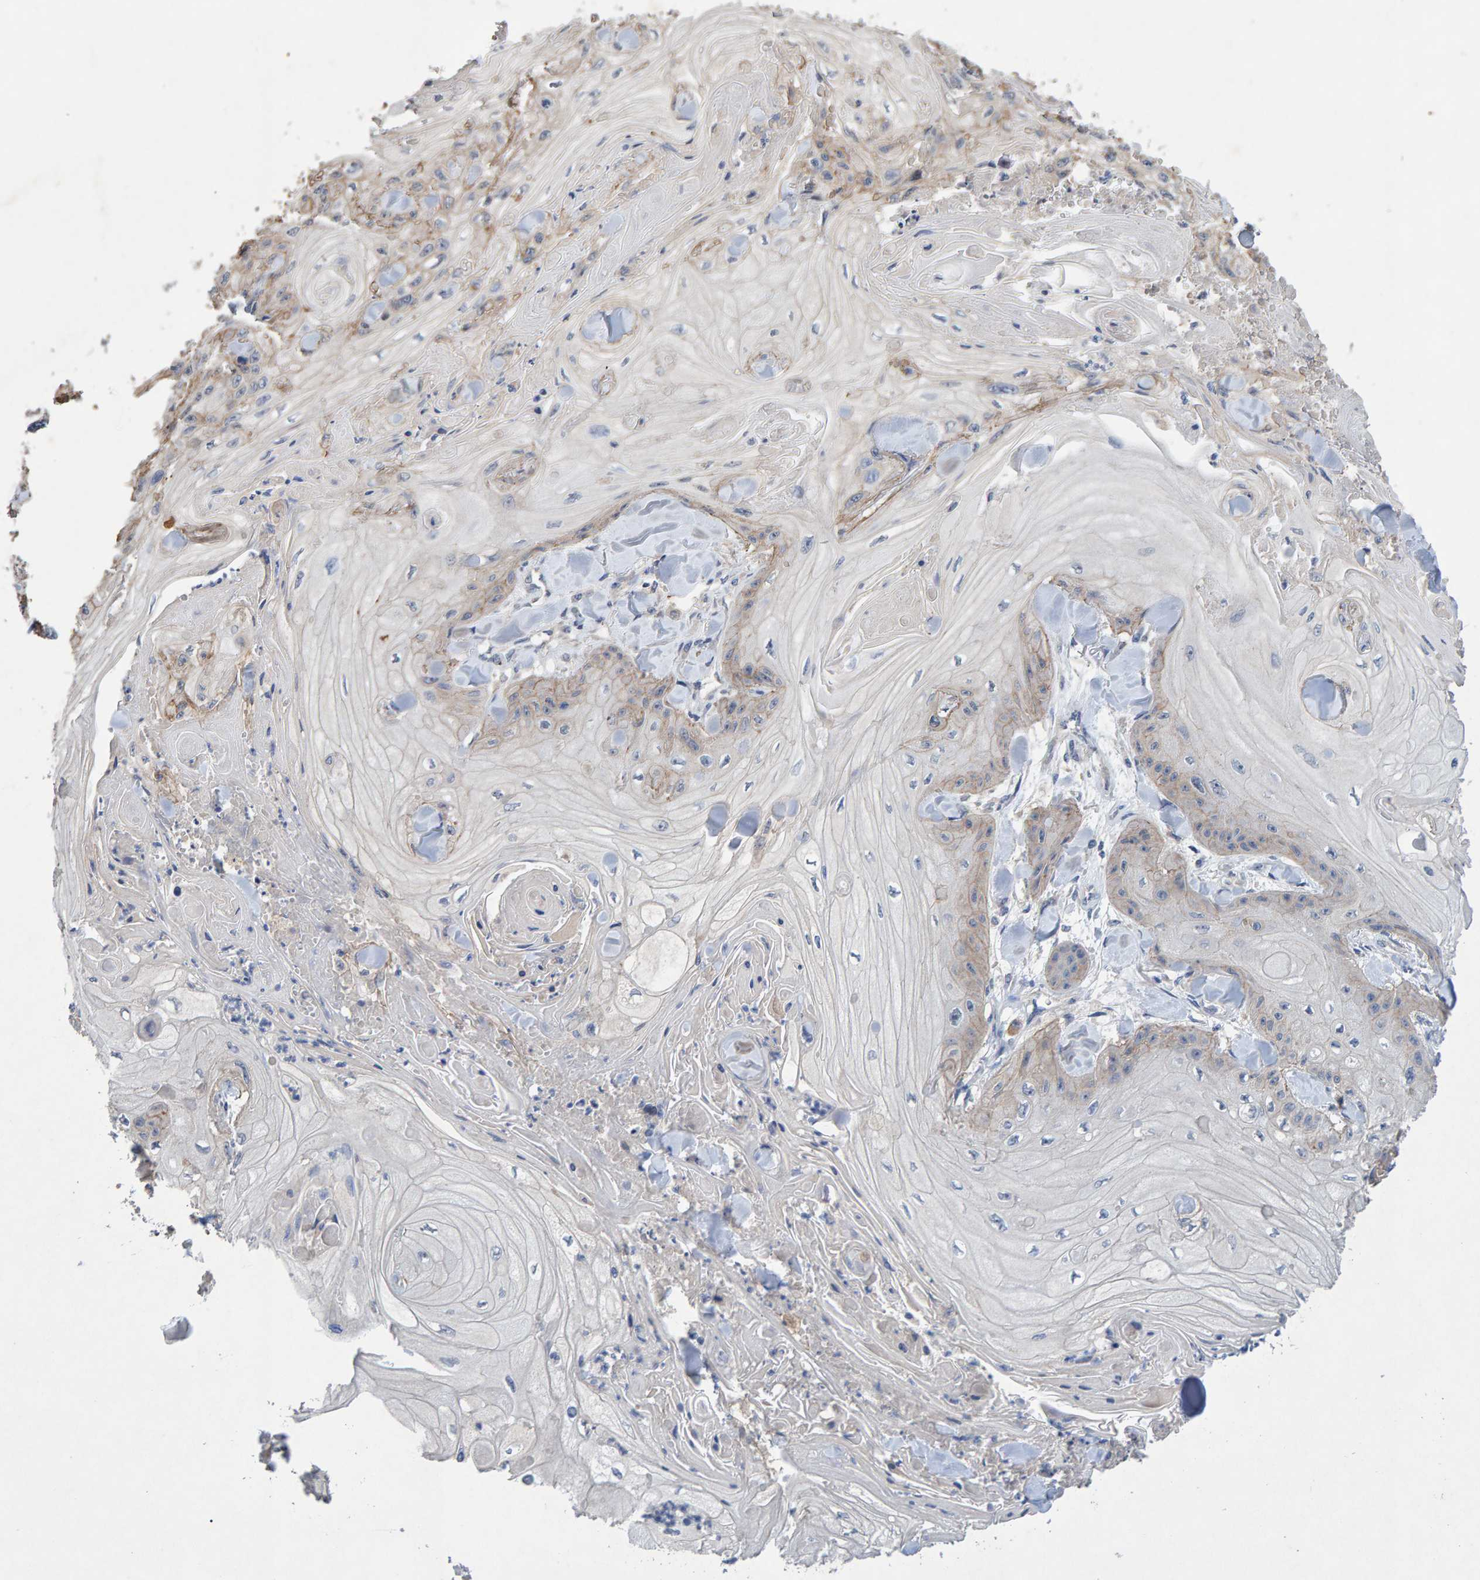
{"staining": {"intensity": "weak", "quantity": "<25%", "location": "cytoplasmic/membranous"}, "tissue": "skin cancer", "cell_type": "Tumor cells", "image_type": "cancer", "snomed": [{"axis": "morphology", "description": "Squamous cell carcinoma, NOS"}, {"axis": "topography", "description": "Skin"}], "caption": "The image exhibits no staining of tumor cells in skin squamous cell carcinoma. (Brightfield microscopy of DAB (3,3'-diaminobenzidine) immunohistochemistry (IHC) at high magnification).", "gene": "EFR3A", "patient": {"sex": "male", "age": 74}}